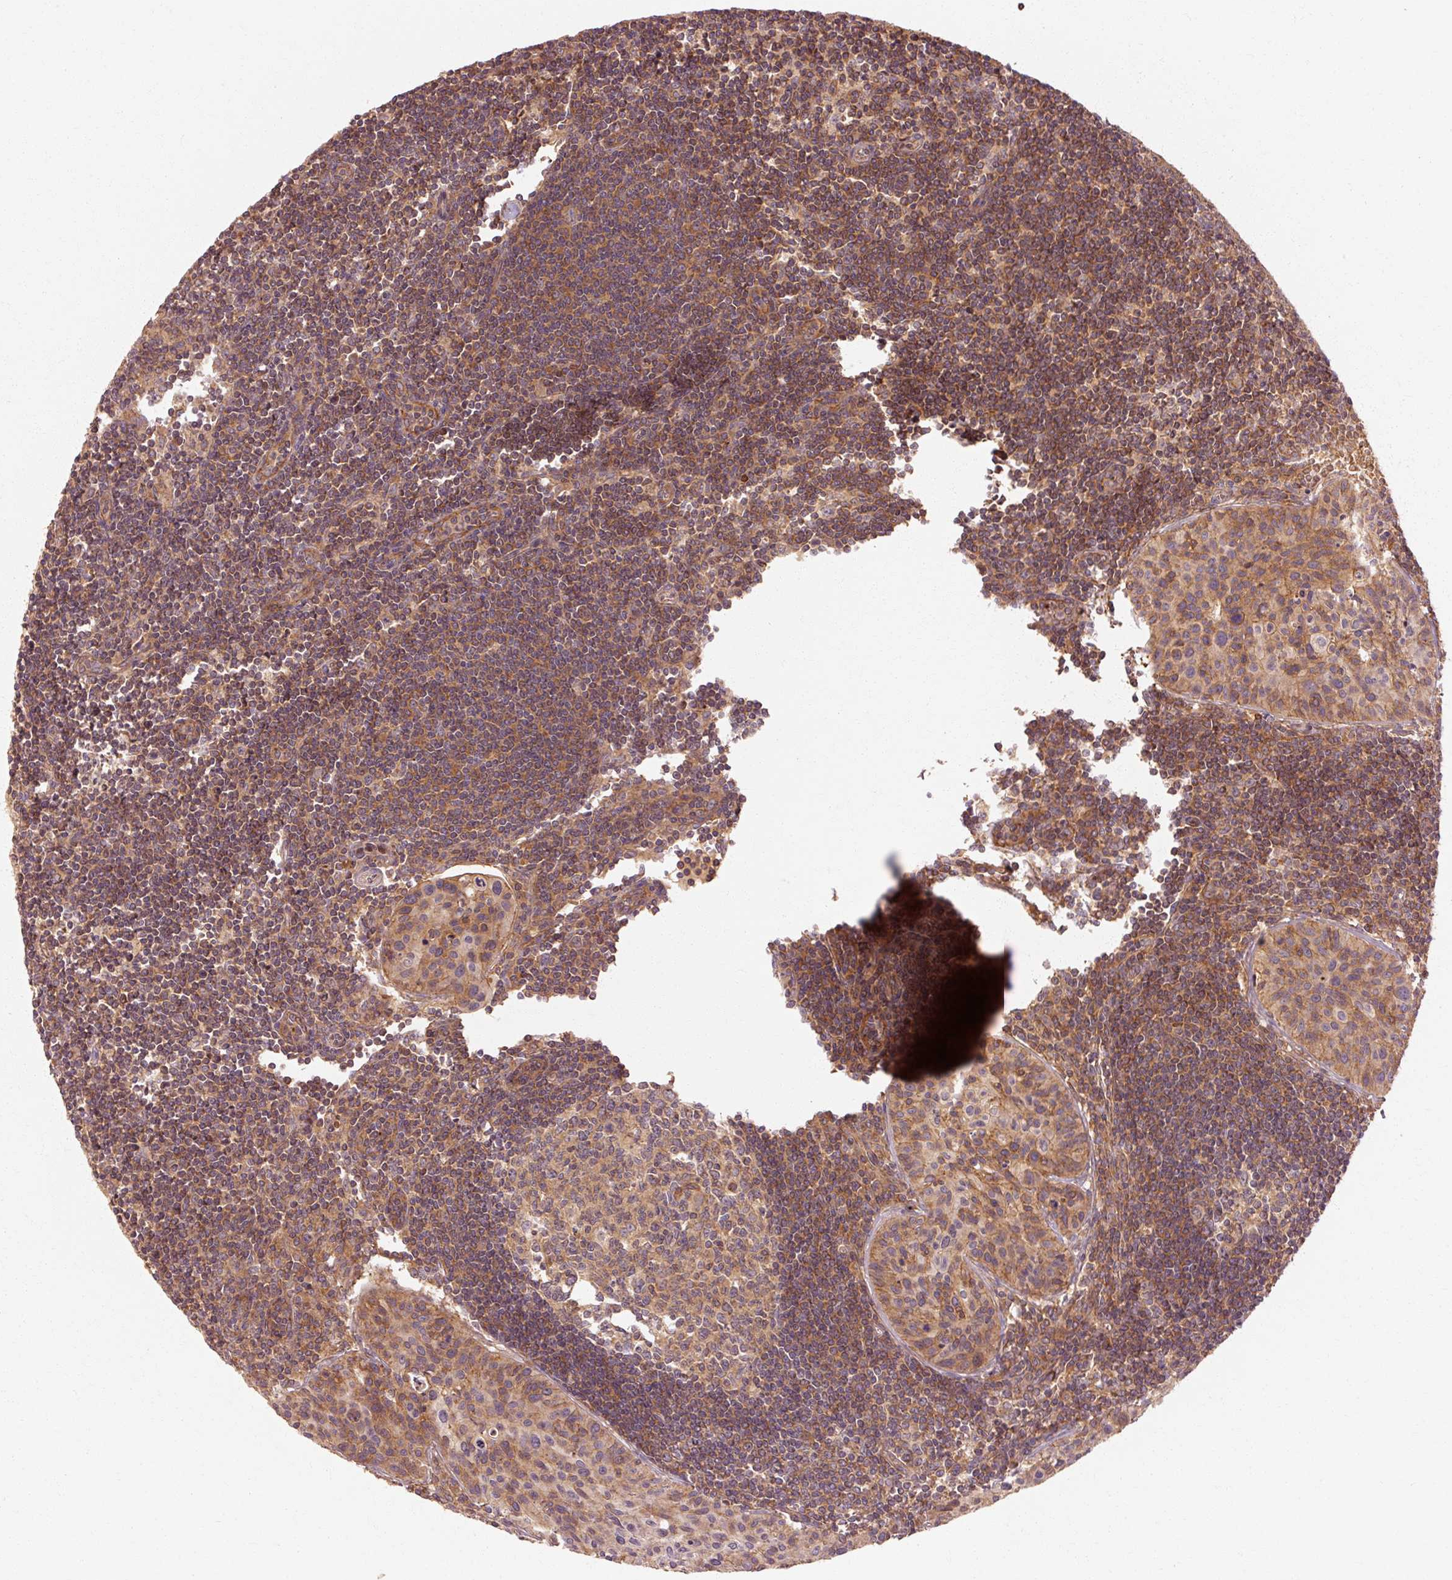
{"staining": {"intensity": "weak", "quantity": "<25%", "location": "cytoplasmic/membranous"}, "tissue": "lymph node", "cell_type": "Germinal center cells", "image_type": "normal", "snomed": [{"axis": "morphology", "description": "Normal tissue, NOS"}, {"axis": "topography", "description": "Lymph node"}], "caption": "Immunohistochemistry of benign human lymph node reveals no expression in germinal center cells. (DAB (3,3'-diaminobenzidine) immunohistochemistry (IHC), high magnification).", "gene": "CTNNA1", "patient": {"sex": "female", "age": 29}}